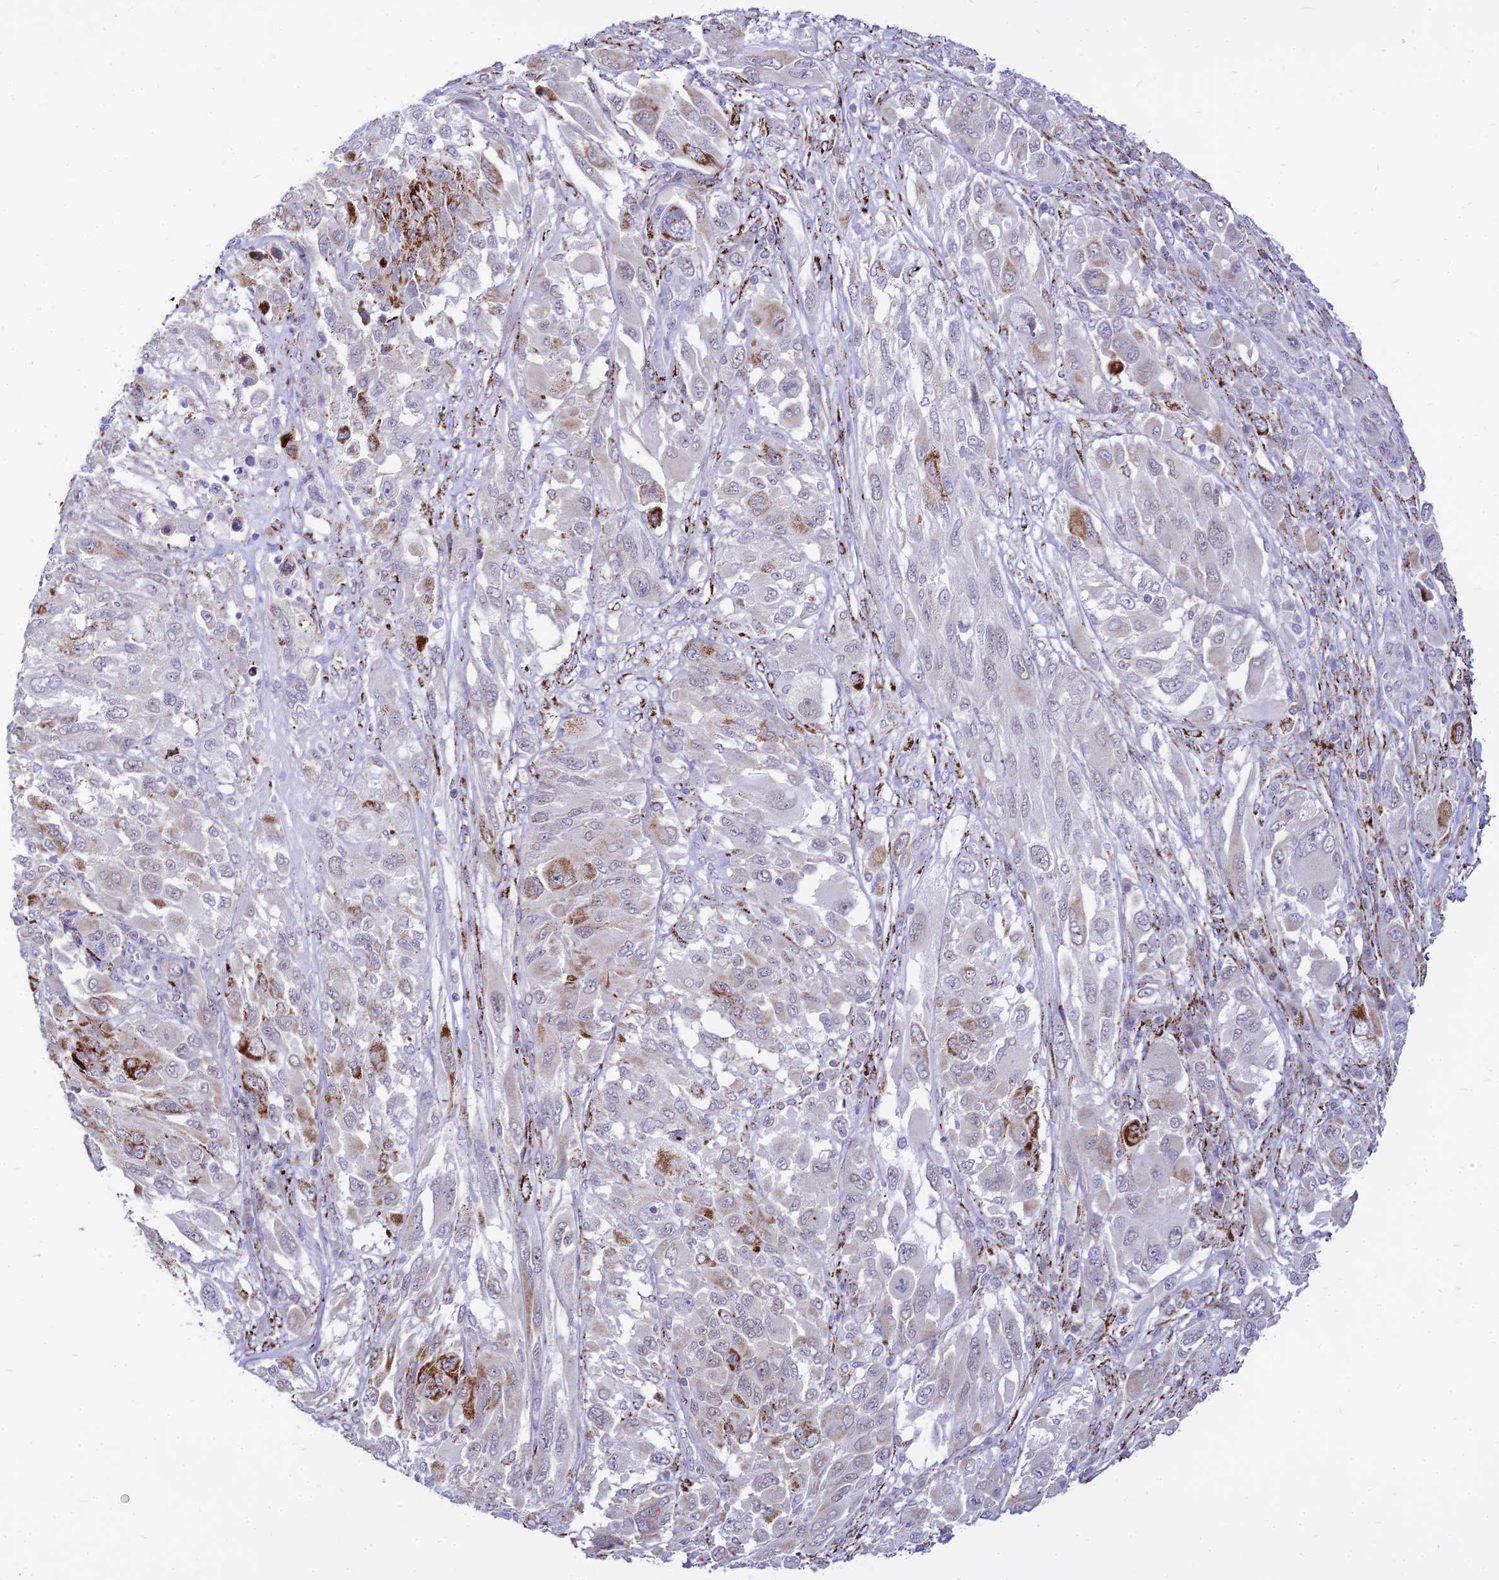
{"staining": {"intensity": "strong", "quantity": "<25%", "location": "cytoplasmic/membranous"}, "tissue": "melanoma", "cell_type": "Tumor cells", "image_type": "cancer", "snomed": [{"axis": "morphology", "description": "Malignant melanoma, NOS"}, {"axis": "topography", "description": "Skin"}], "caption": "Human melanoma stained with a brown dye demonstrates strong cytoplasmic/membranous positive staining in about <25% of tumor cells.", "gene": "C6orf163", "patient": {"sex": "female", "age": 91}}